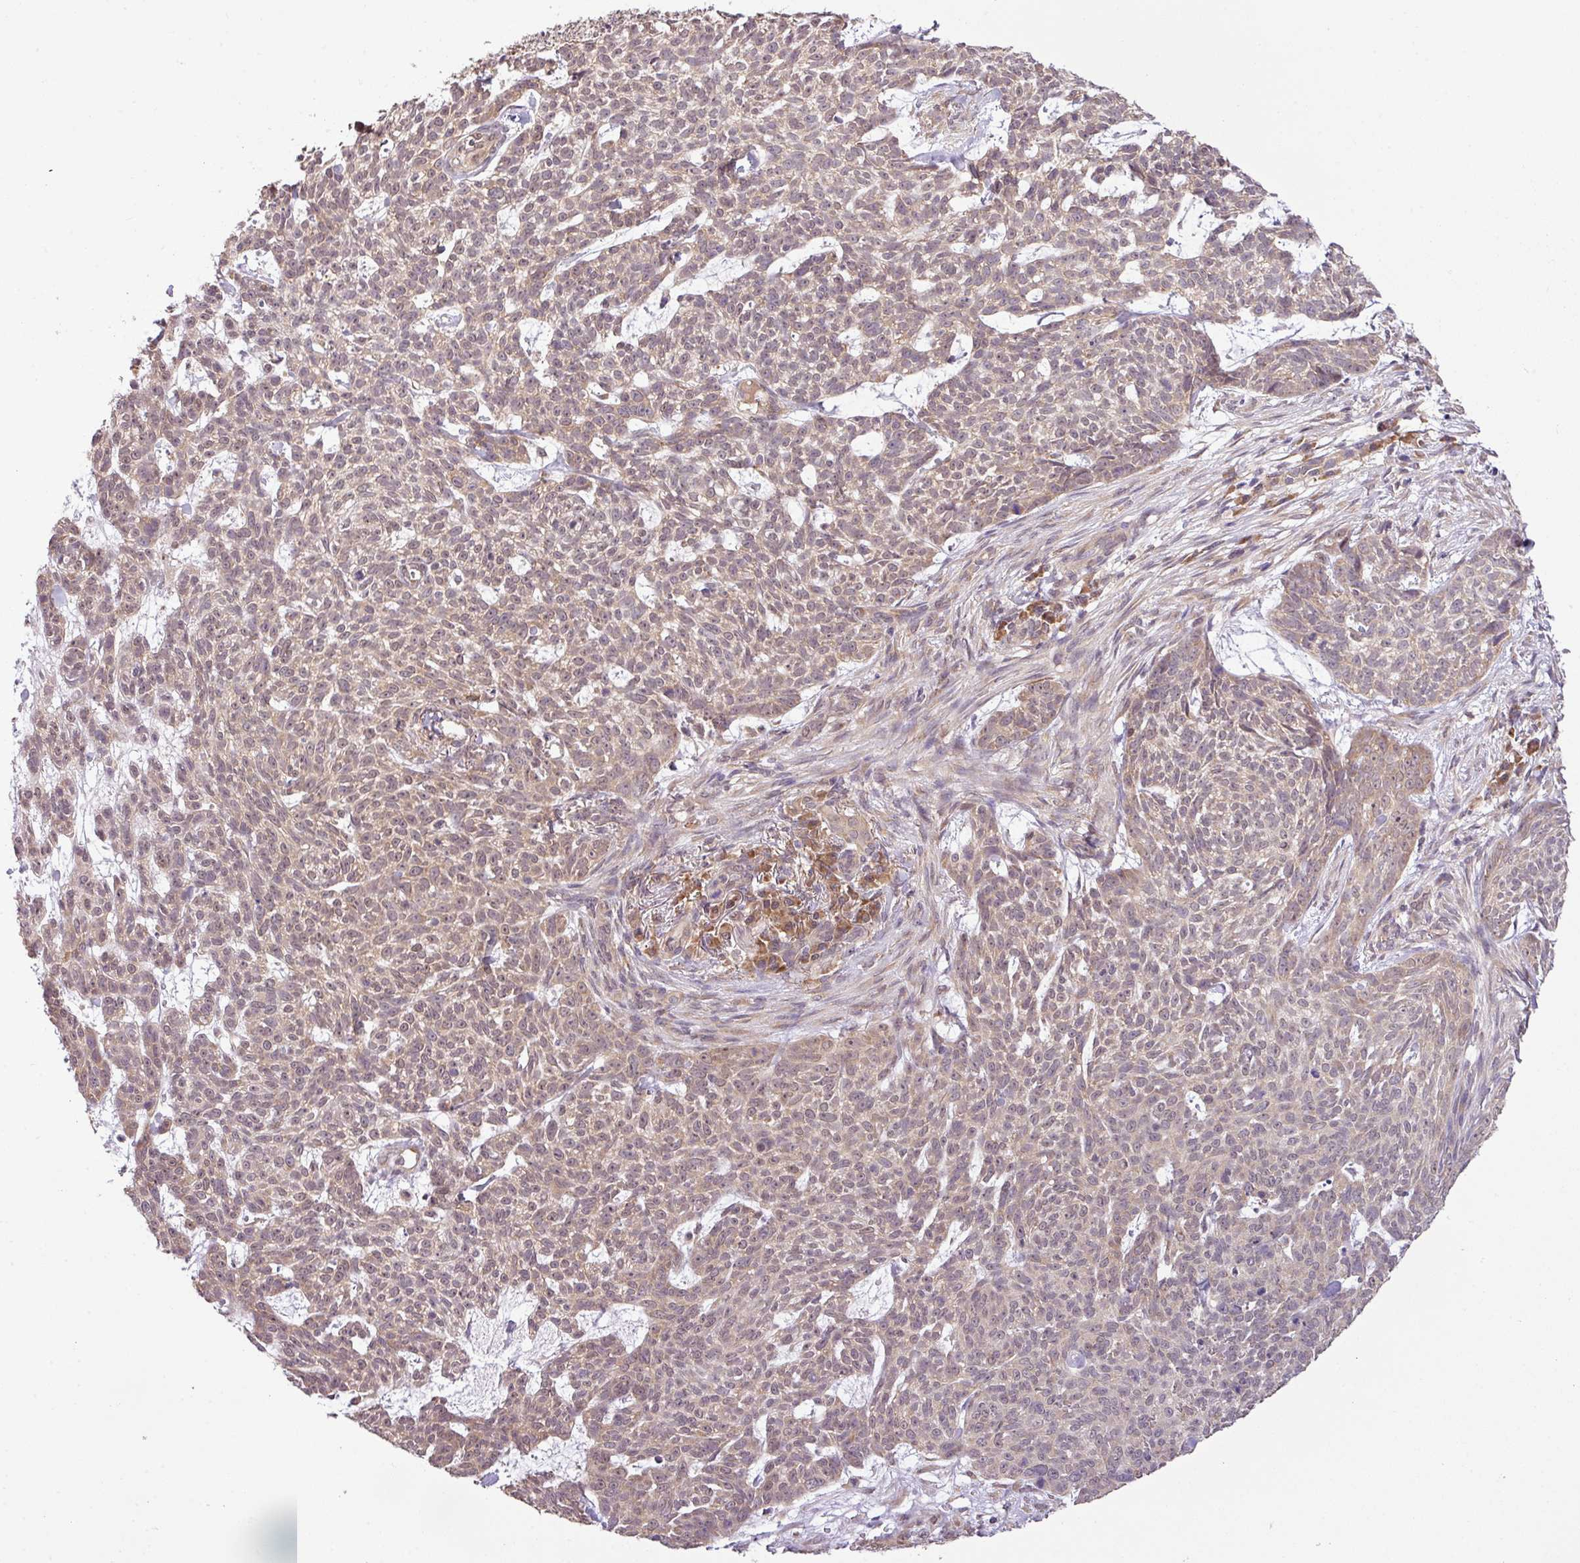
{"staining": {"intensity": "weak", "quantity": ">75%", "location": "cytoplasmic/membranous,nuclear"}, "tissue": "skin cancer", "cell_type": "Tumor cells", "image_type": "cancer", "snomed": [{"axis": "morphology", "description": "Basal cell carcinoma"}, {"axis": "topography", "description": "Skin"}], "caption": "About >75% of tumor cells in human skin basal cell carcinoma show weak cytoplasmic/membranous and nuclear protein positivity as visualized by brown immunohistochemical staining.", "gene": "DNAAF4", "patient": {"sex": "female", "age": 93}}